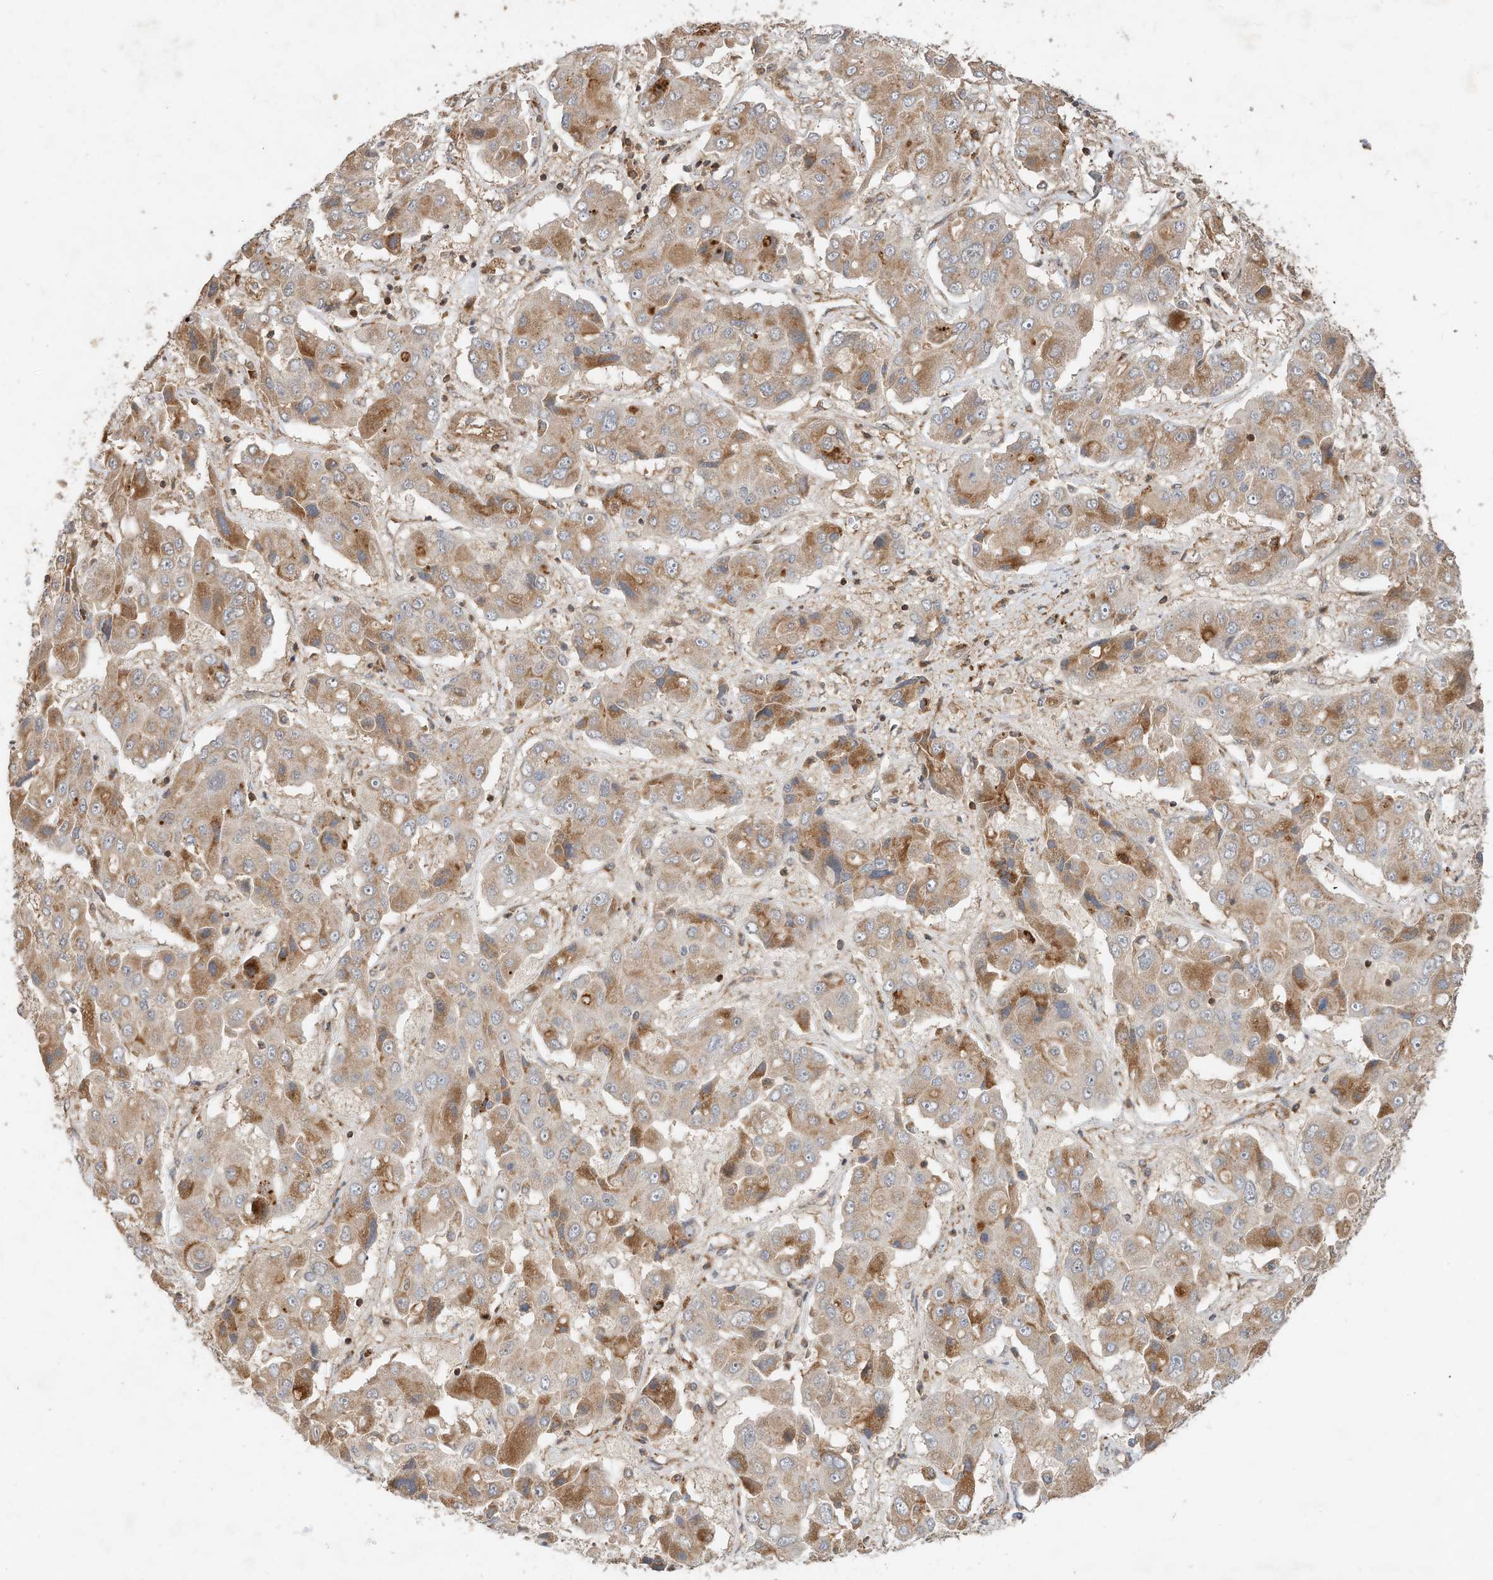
{"staining": {"intensity": "moderate", "quantity": "<25%", "location": "cytoplasmic/membranous"}, "tissue": "liver cancer", "cell_type": "Tumor cells", "image_type": "cancer", "snomed": [{"axis": "morphology", "description": "Cholangiocarcinoma"}, {"axis": "topography", "description": "Liver"}], "caption": "Cholangiocarcinoma (liver) was stained to show a protein in brown. There is low levels of moderate cytoplasmic/membranous positivity in about <25% of tumor cells.", "gene": "CPAMD8", "patient": {"sex": "male", "age": 67}}